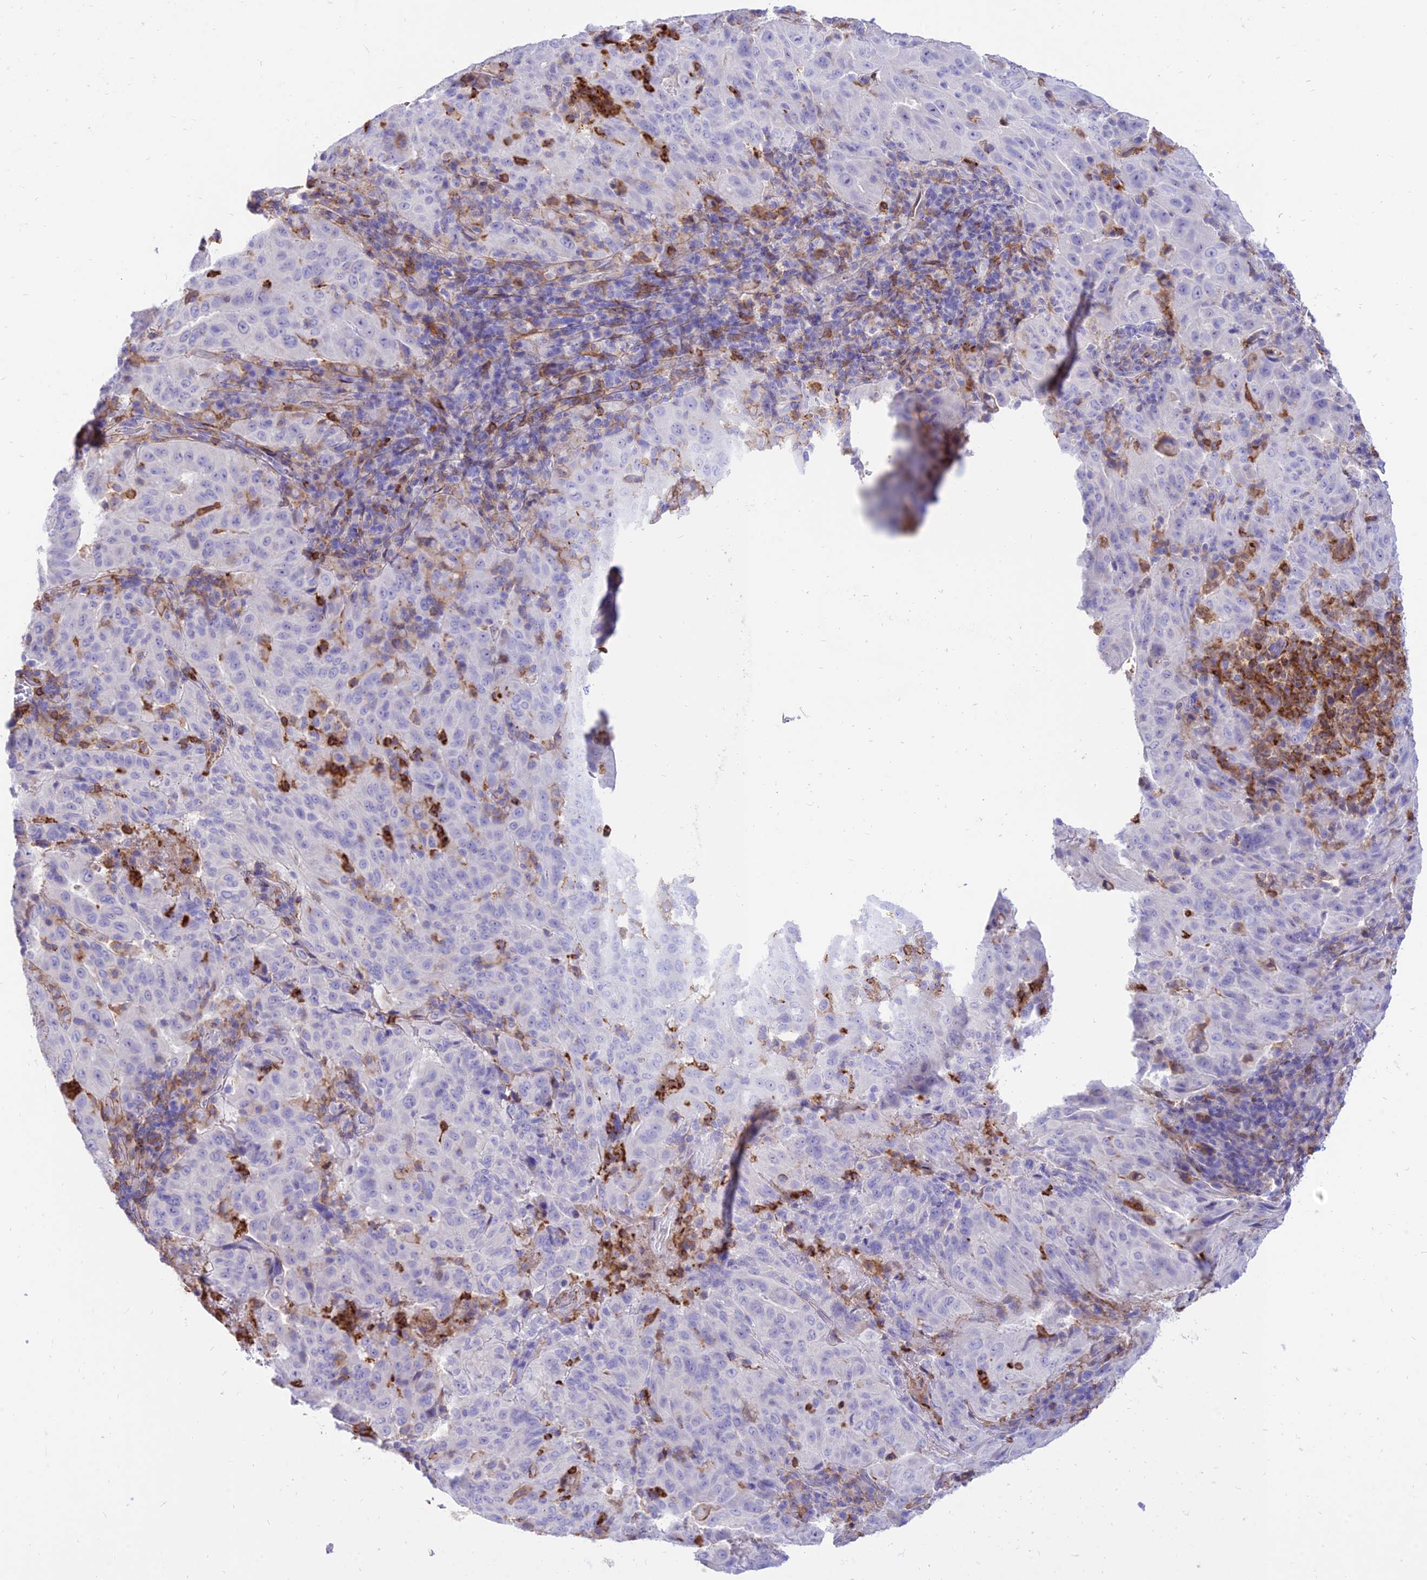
{"staining": {"intensity": "negative", "quantity": "none", "location": "none"}, "tissue": "pancreatic cancer", "cell_type": "Tumor cells", "image_type": "cancer", "snomed": [{"axis": "morphology", "description": "Adenocarcinoma, NOS"}, {"axis": "topography", "description": "Pancreas"}], "caption": "Tumor cells are negative for brown protein staining in pancreatic cancer (adenocarcinoma).", "gene": "SREK1IP1", "patient": {"sex": "male", "age": 63}}